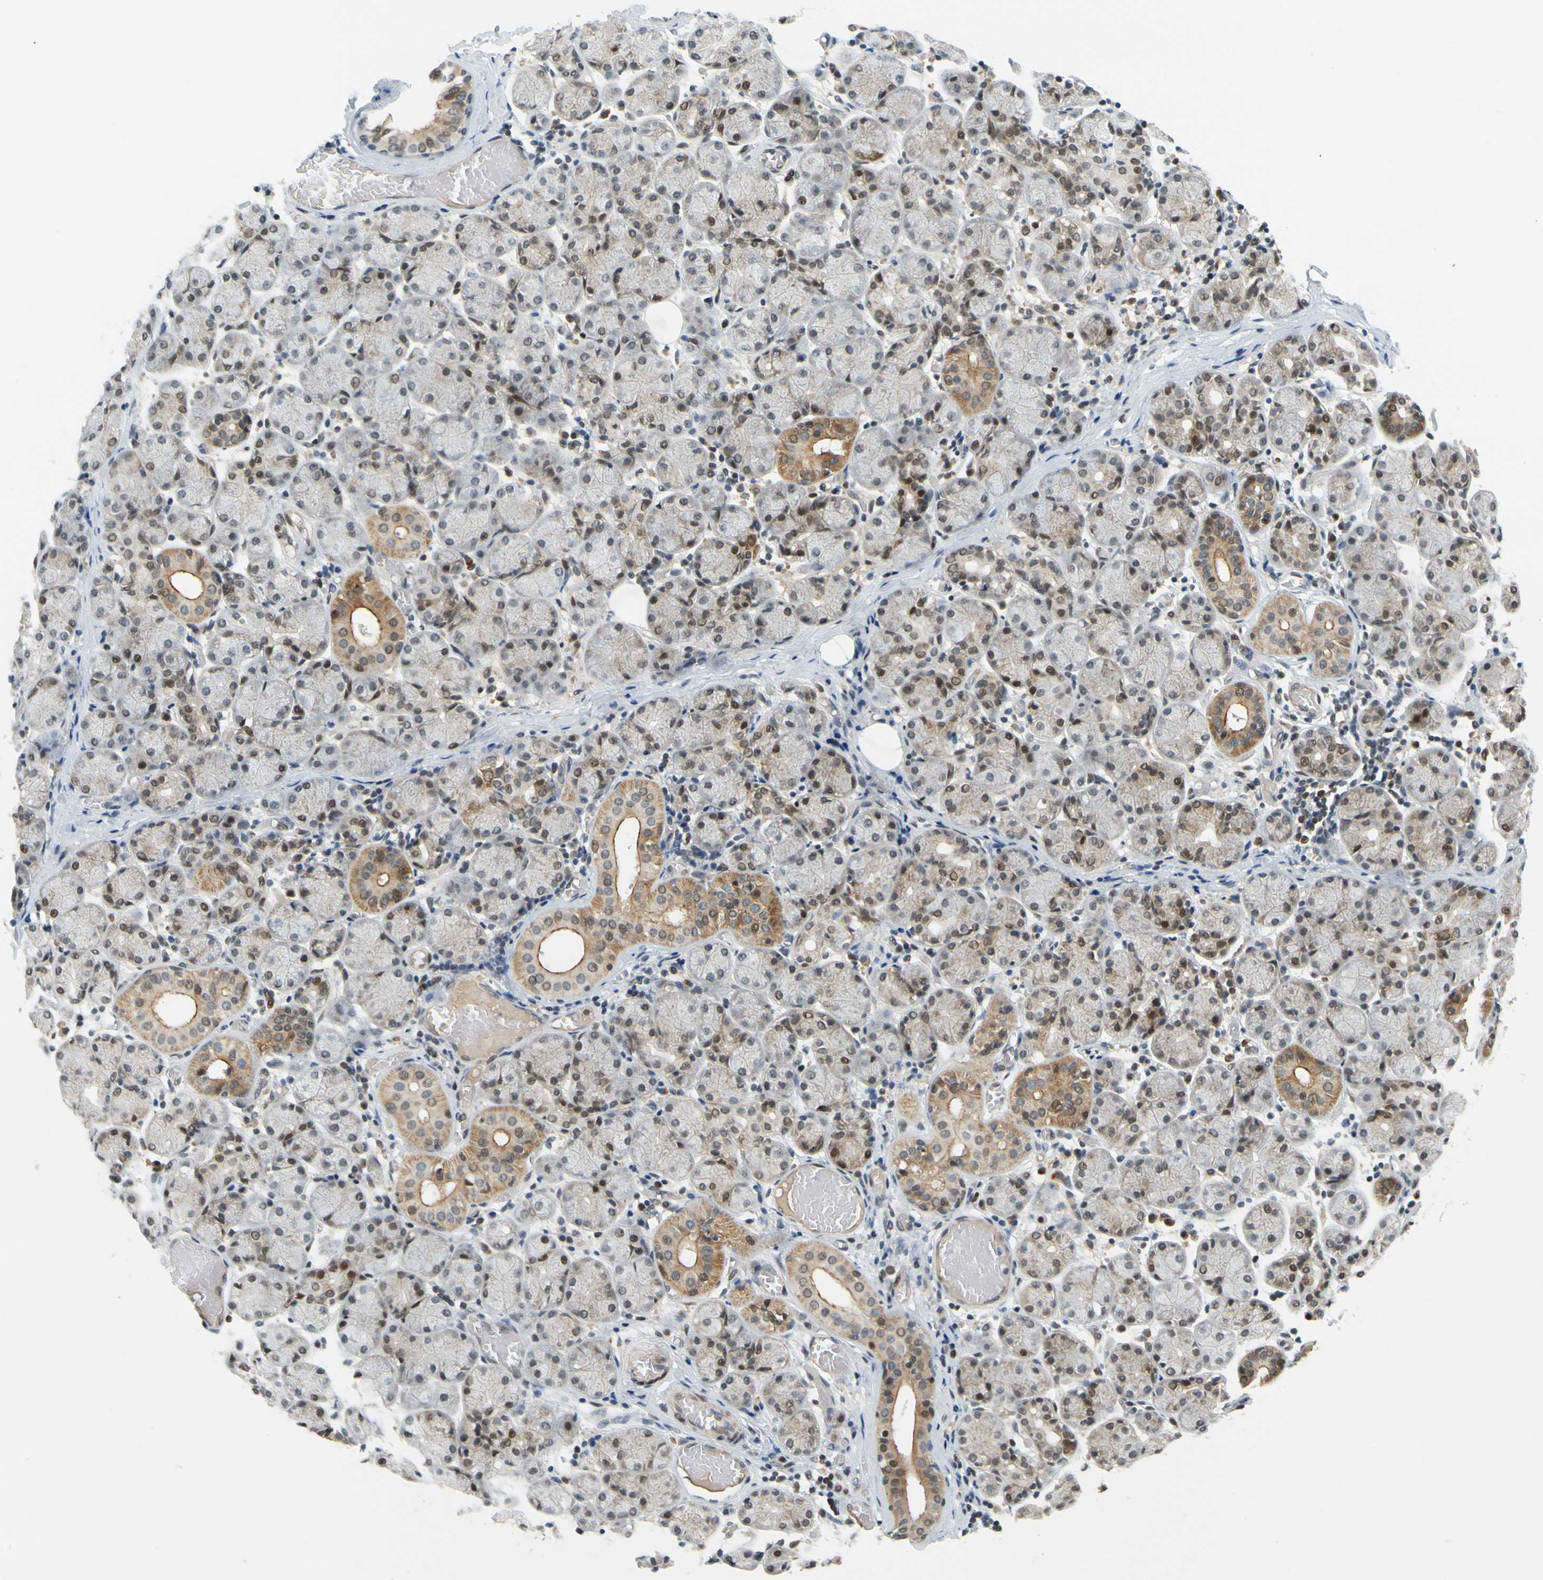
{"staining": {"intensity": "moderate", "quantity": ">75%", "location": "cytoplasmic/membranous,nuclear"}, "tissue": "salivary gland", "cell_type": "Glandular cells", "image_type": "normal", "snomed": [{"axis": "morphology", "description": "Normal tissue, NOS"}, {"axis": "topography", "description": "Salivary gland"}], "caption": "IHC (DAB (3,3'-diaminobenzidine)) staining of normal salivary gland displays moderate cytoplasmic/membranous,nuclear protein positivity in about >75% of glandular cells. IHC stains the protein in brown and the nuclei are stained blue.", "gene": "POGZ", "patient": {"sex": "female", "age": 24}}